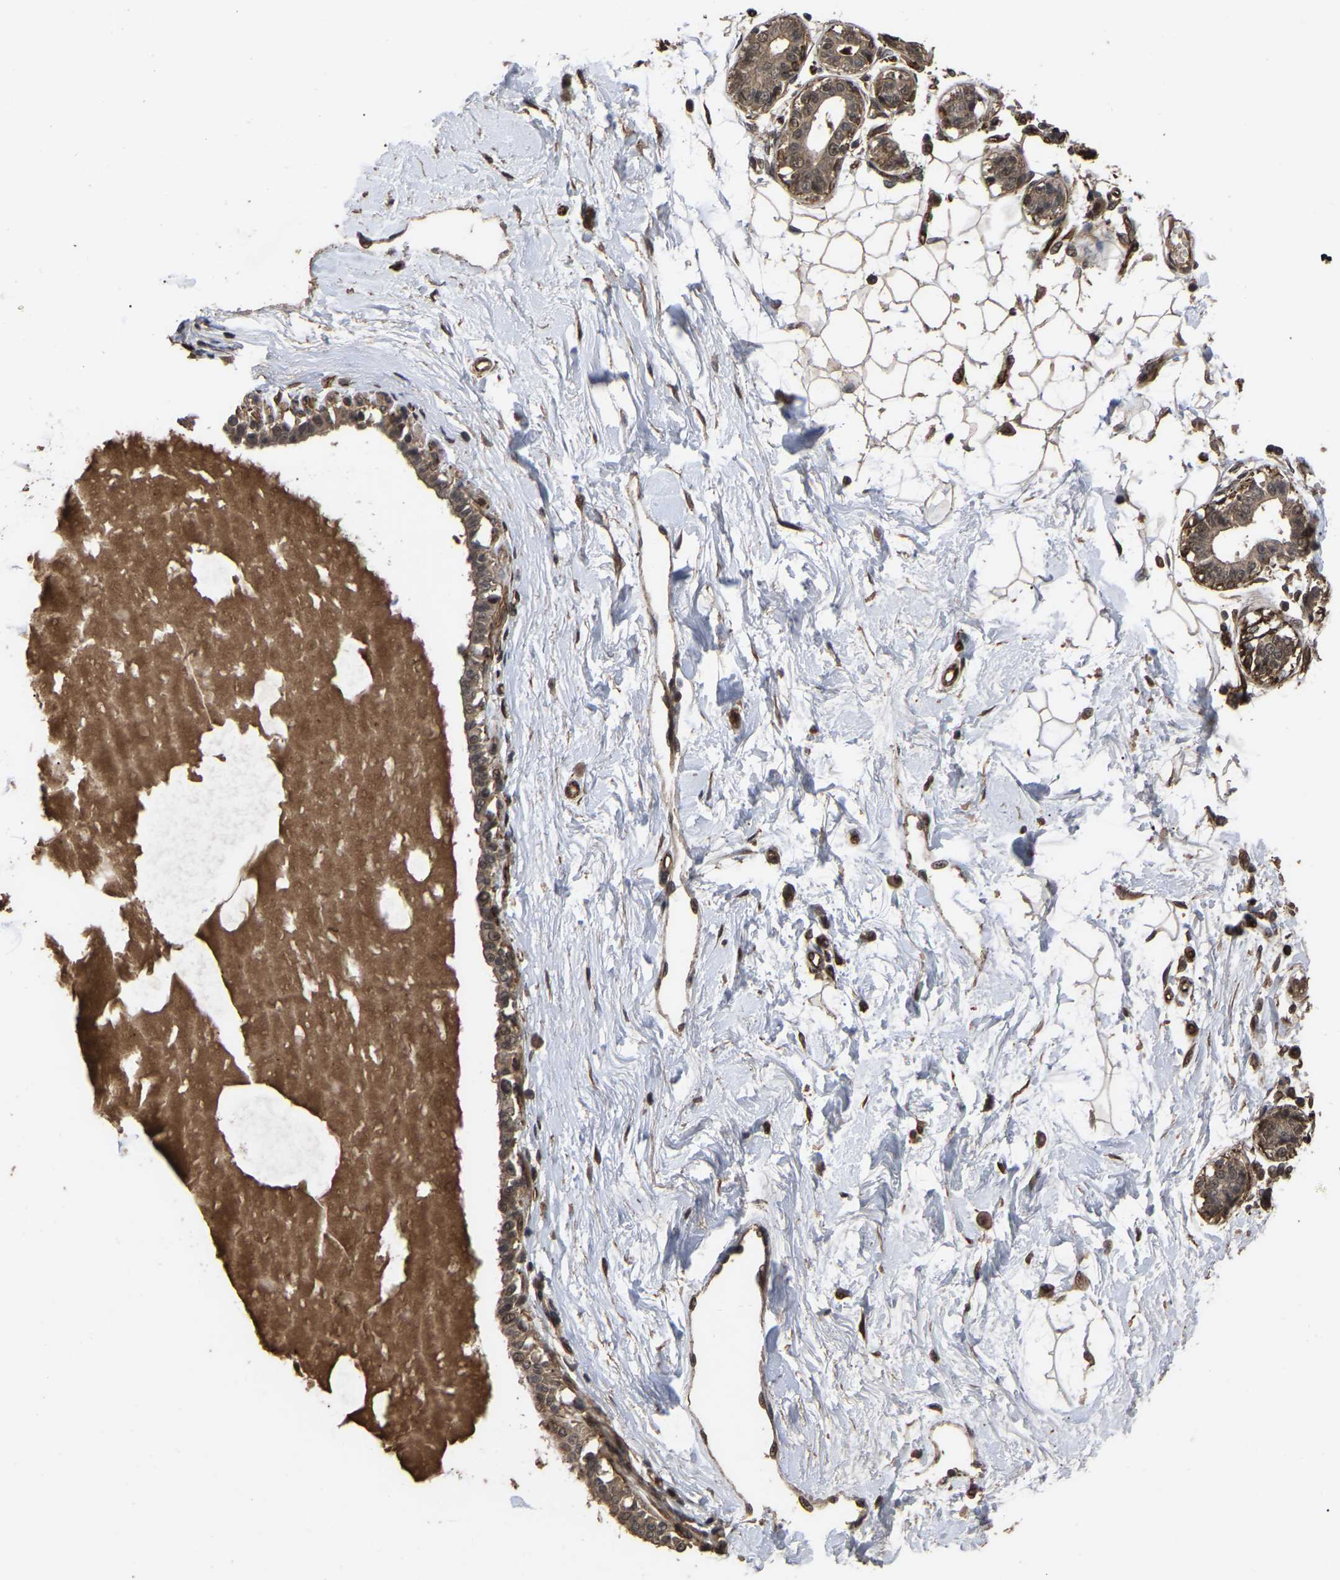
{"staining": {"intensity": "moderate", "quantity": ">75%", "location": "cytoplasmic/membranous"}, "tissue": "breast", "cell_type": "Adipocytes", "image_type": "normal", "snomed": [{"axis": "morphology", "description": "Normal tissue, NOS"}, {"axis": "topography", "description": "Breast"}], "caption": "High-magnification brightfield microscopy of unremarkable breast stained with DAB (brown) and counterstained with hematoxylin (blue). adipocytes exhibit moderate cytoplasmic/membranous staining is present in about>75% of cells.", "gene": "FAM161B", "patient": {"sex": "female", "age": 45}}